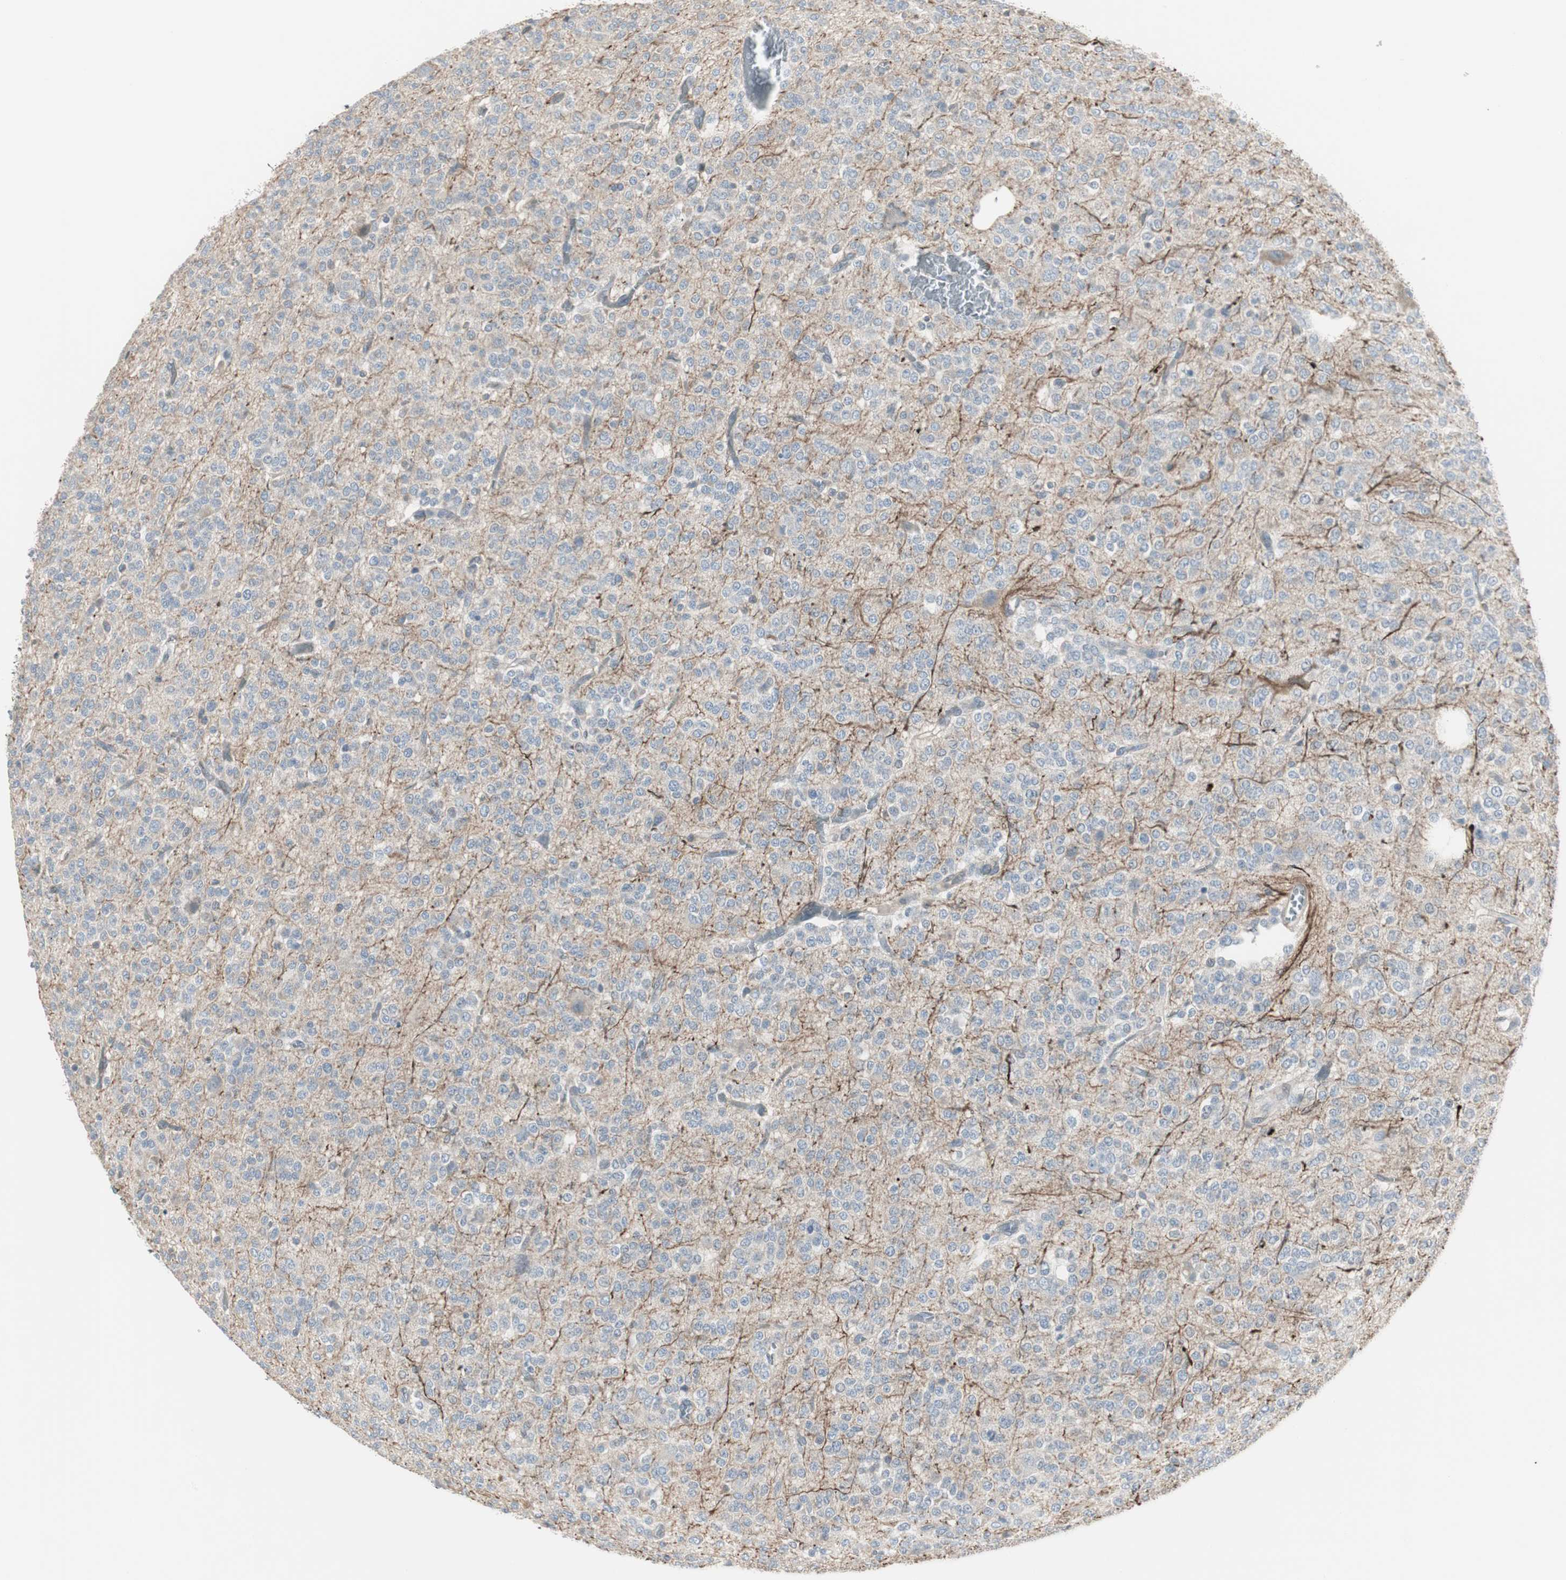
{"staining": {"intensity": "negative", "quantity": "none", "location": "none"}, "tissue": "glioma", "cell_type": "Tumor cells", "image_type": "cancer", "snomed": [{"axis": "morphology", "description": "Glioma, malignant, Low grade"}, {"axis": "topography", "description": "Brain"}], "caption": "Tumor cells are negative for protein expression in human malignant glioma (low-grade).", "gene": "DMPK", "patient": {"sex": "male", "age": 38}}